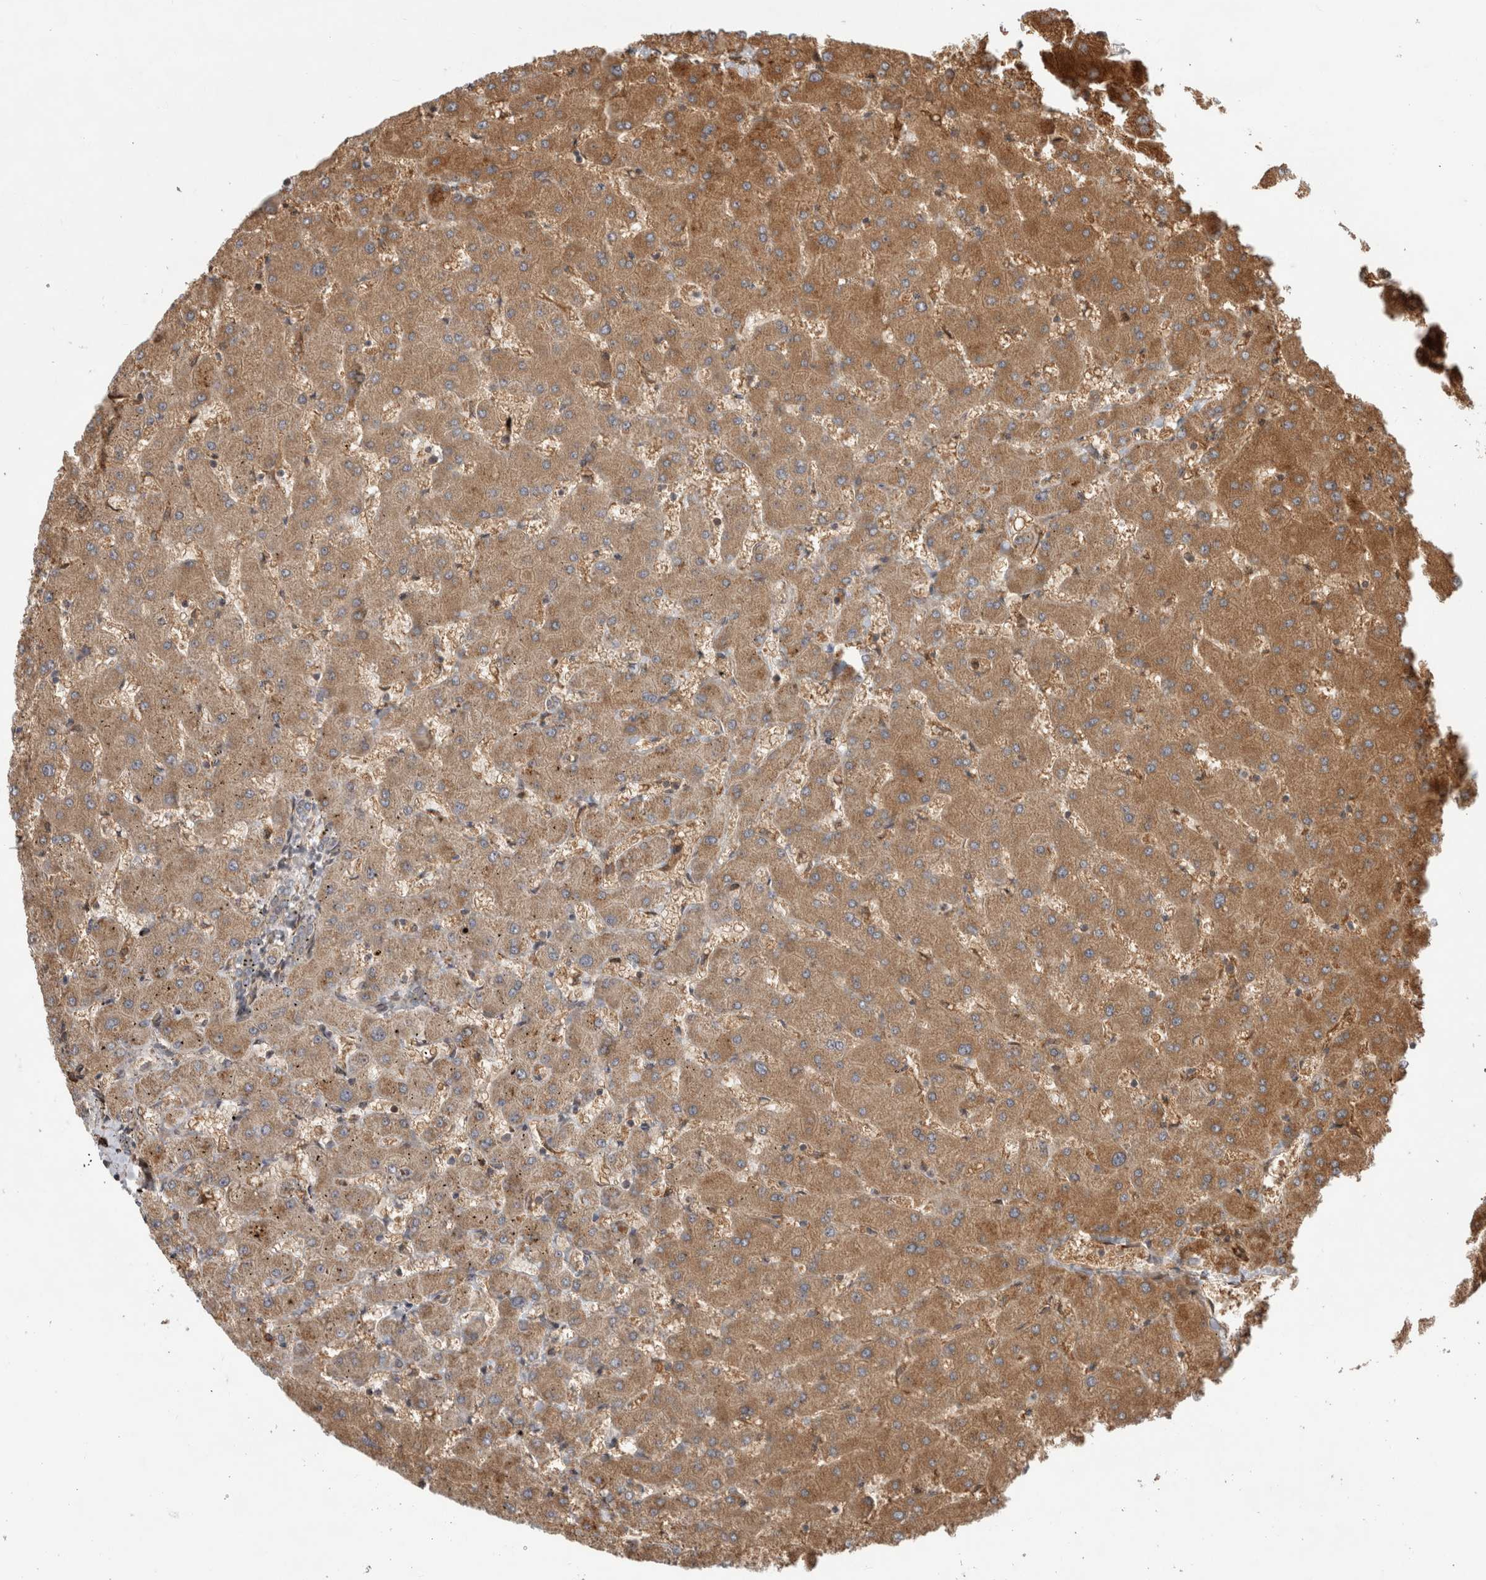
{"staining": {"intensity": "moderate", "quantity": "25%-75%", "location": "cytoplasmic/membranous"}, "tissue": "liver", "cell_type": "Cholangiocytes", "image_type": "normal", "snomed": [{"axis": "morphology", "description": "Normal tissue, NOS"}, {"axis": "topography", "description": "Liver"}], "caption": "A photomicrograph showing moderate cytoplasmic/membranous staining in about 25%-75% of cholangiocytes in unremarkable liver, as visualized by brown immunohistochemical staining.", "gene": "TUBD1", "patient": {"sex": "female", "age": 63}}